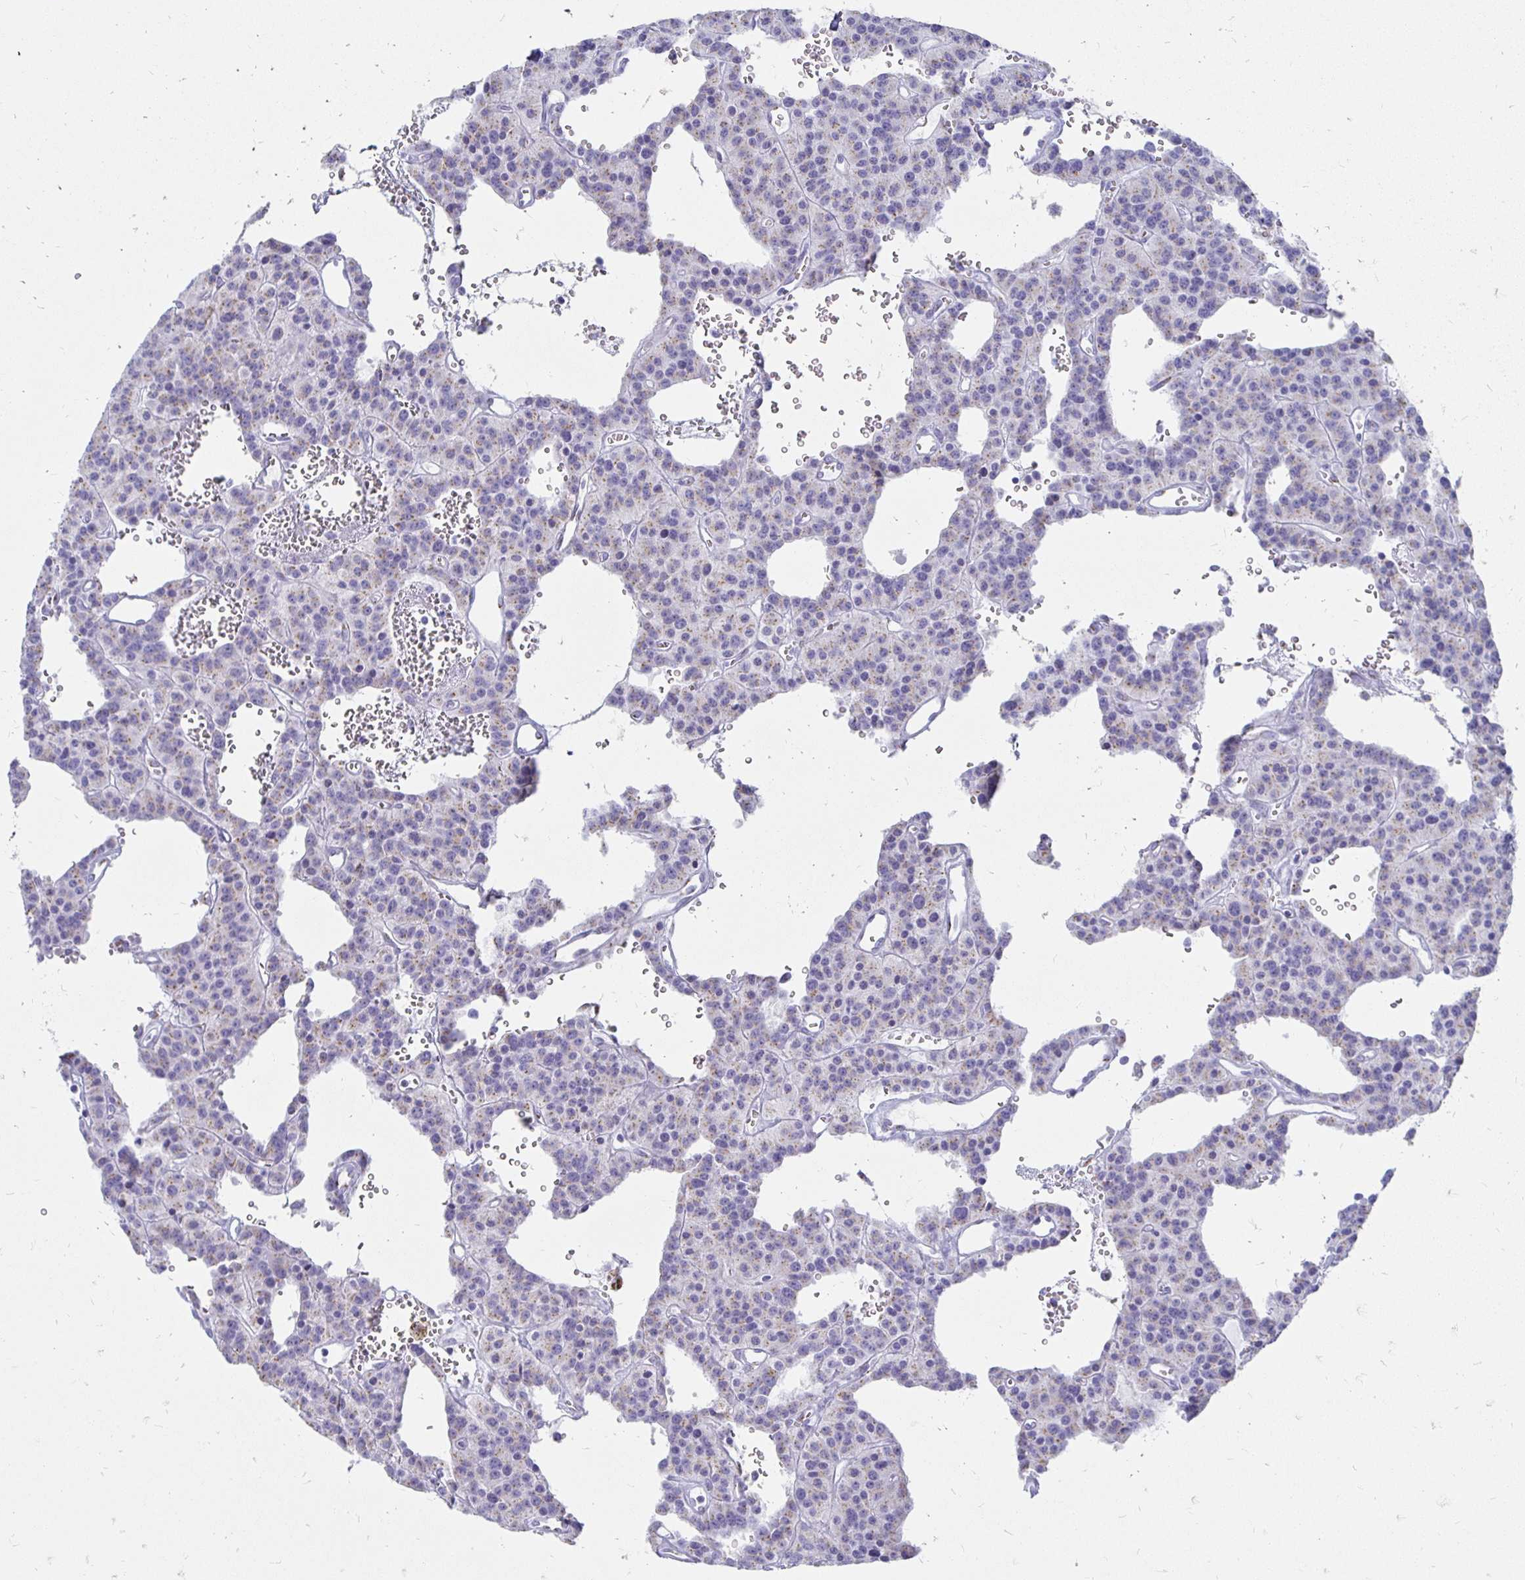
{"staining": {"intensity": "weak", "quantity": "<25%", "location": "cytoplasmic/membranous"}, "tissue": "carcinoid", "cell_type": "Tumor cells", "image_type": "cancer", "snomed": [{"axis": "morphology", "description": "Carcinoid, malignant, NOS"}, {"axis": "topography", "description": "Lung"}], "caption": "Malignant carcinoid was stained to show a protein in brown. There is no significant staining in tumor cells. Nuclei are stained in blue.", "gene": "PAGE4", "patient": {"sex": "female", "age": 71}}